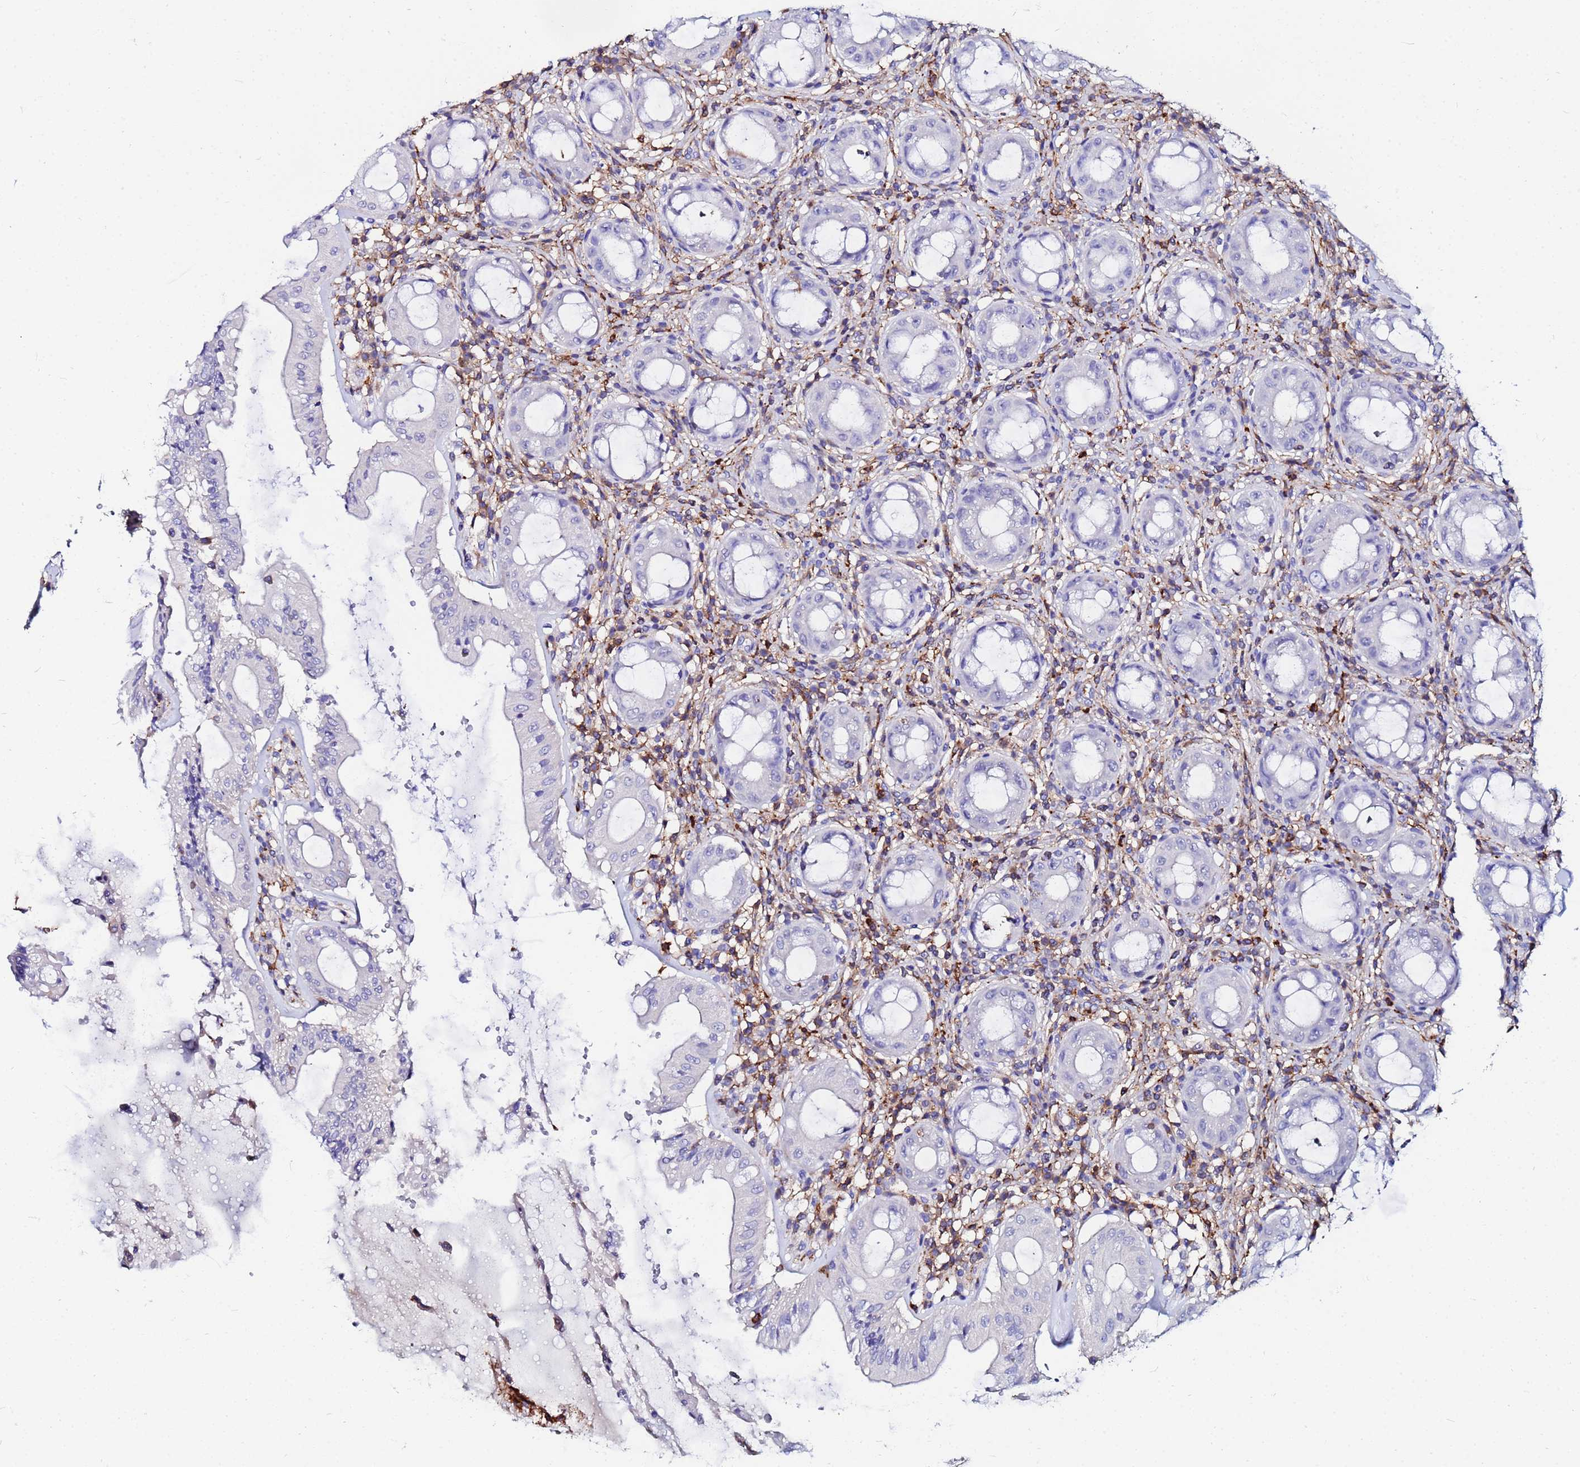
{"staining": {"intensity": "negative", "quantity": "none", "location": "none"}, "tissue": "rectum", "cell_type": "Glandular cells", "image_type": "normal", "snomed": [{"axis": "morphology", "description": "Normal tissue, NOS"}, {"axis": "topography", "description": "Rectum"}], "caption": "The image exhibits no staining of glandular cells in normal rectum. The staining is performed using DAB brown chromogen with nuclei counter-stained in using hematoxylin.", "gene": "BASP1", "patient": {"sex": "female", "age": 57}}